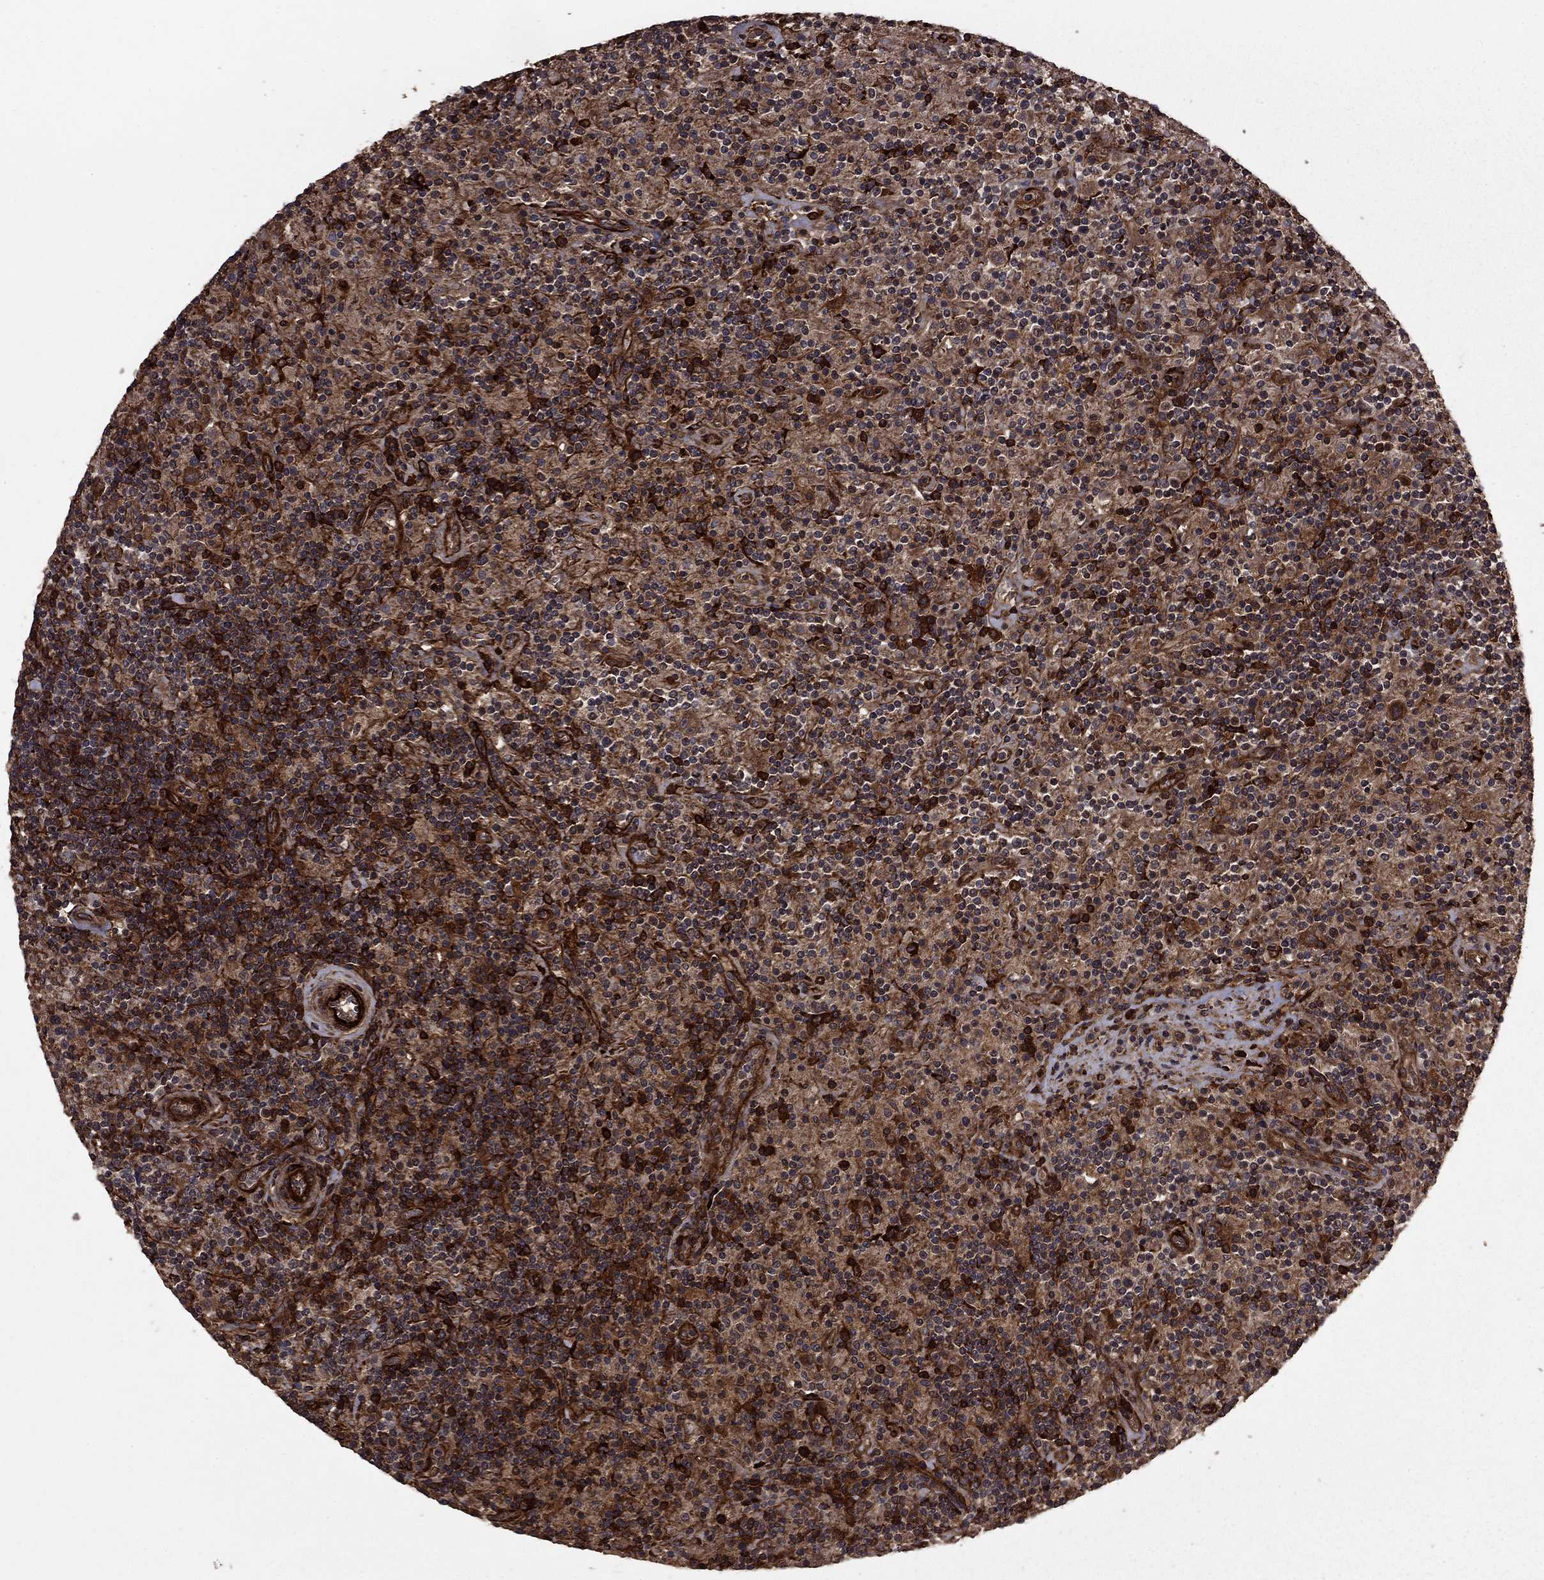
{"staining": {"intensity": "strong", "quantity": "25%-75%", "location": "cytoplasmic/membranous,nuclear"}, "tissue": "lymphoma", "cell_type": "Tumor cells", "image_type": "cancer", "snomed": [{"axis": "morphology", "description": "Hodgkin's disease, NOS"}, {"axis": "topography", "description": "Lymph node"}], "caption": "Protein expression analysis of human lymphoma reveals strong cytoplasmic/membranous and nuclear positivity in about 25%-75% of tumor cells. The protein of interest is stained brown, and the nuclei are stained in blue (DAB IHC with brightfield microscopy, high magnification).", "gene": "COL18A1", "patient": {"sex": "male", "age": 70}}